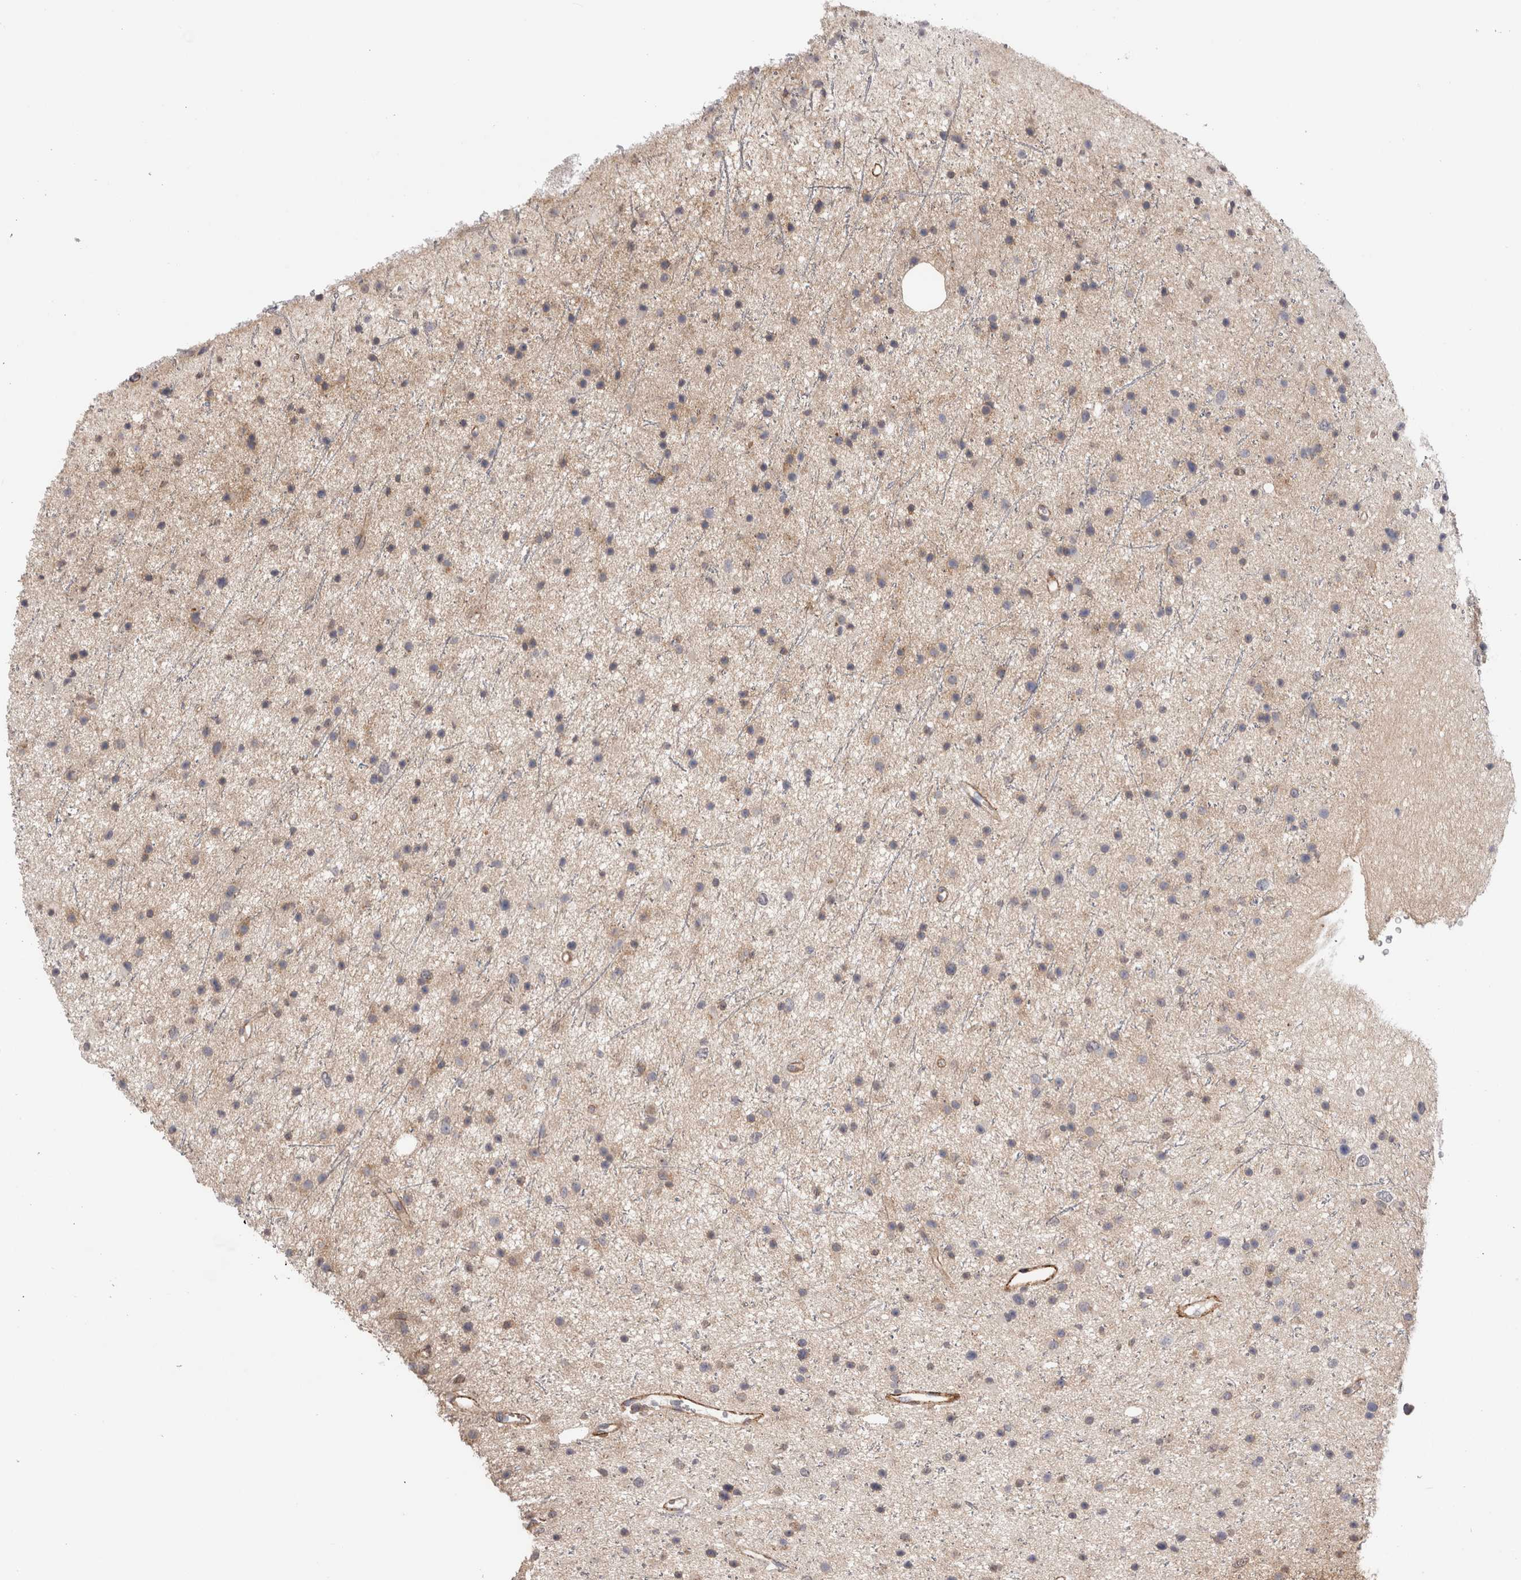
{"staining": {"intensity": "weak", "quantity": "25%-75%", "location": "cytoplasmic/membranous"}, "tissue": "glioma", "cell_type": "Tumor cells", "image_type": "cancer", "snomed": [{"axis": "morphology", "description": "Glioma, malignant, Low grade"}, {"axis": "topography", "description": "Cerebral cortex"}], "caption": "Immunohistochemistry (IHC) of malignant glioma (low-grade) demonstrates low levels of weak cytoplasmic/membranous staining in approximately 25%-75% of tumor cells.", "gene": "CDH6", "patient": {"sex": "female", "age": 39}}